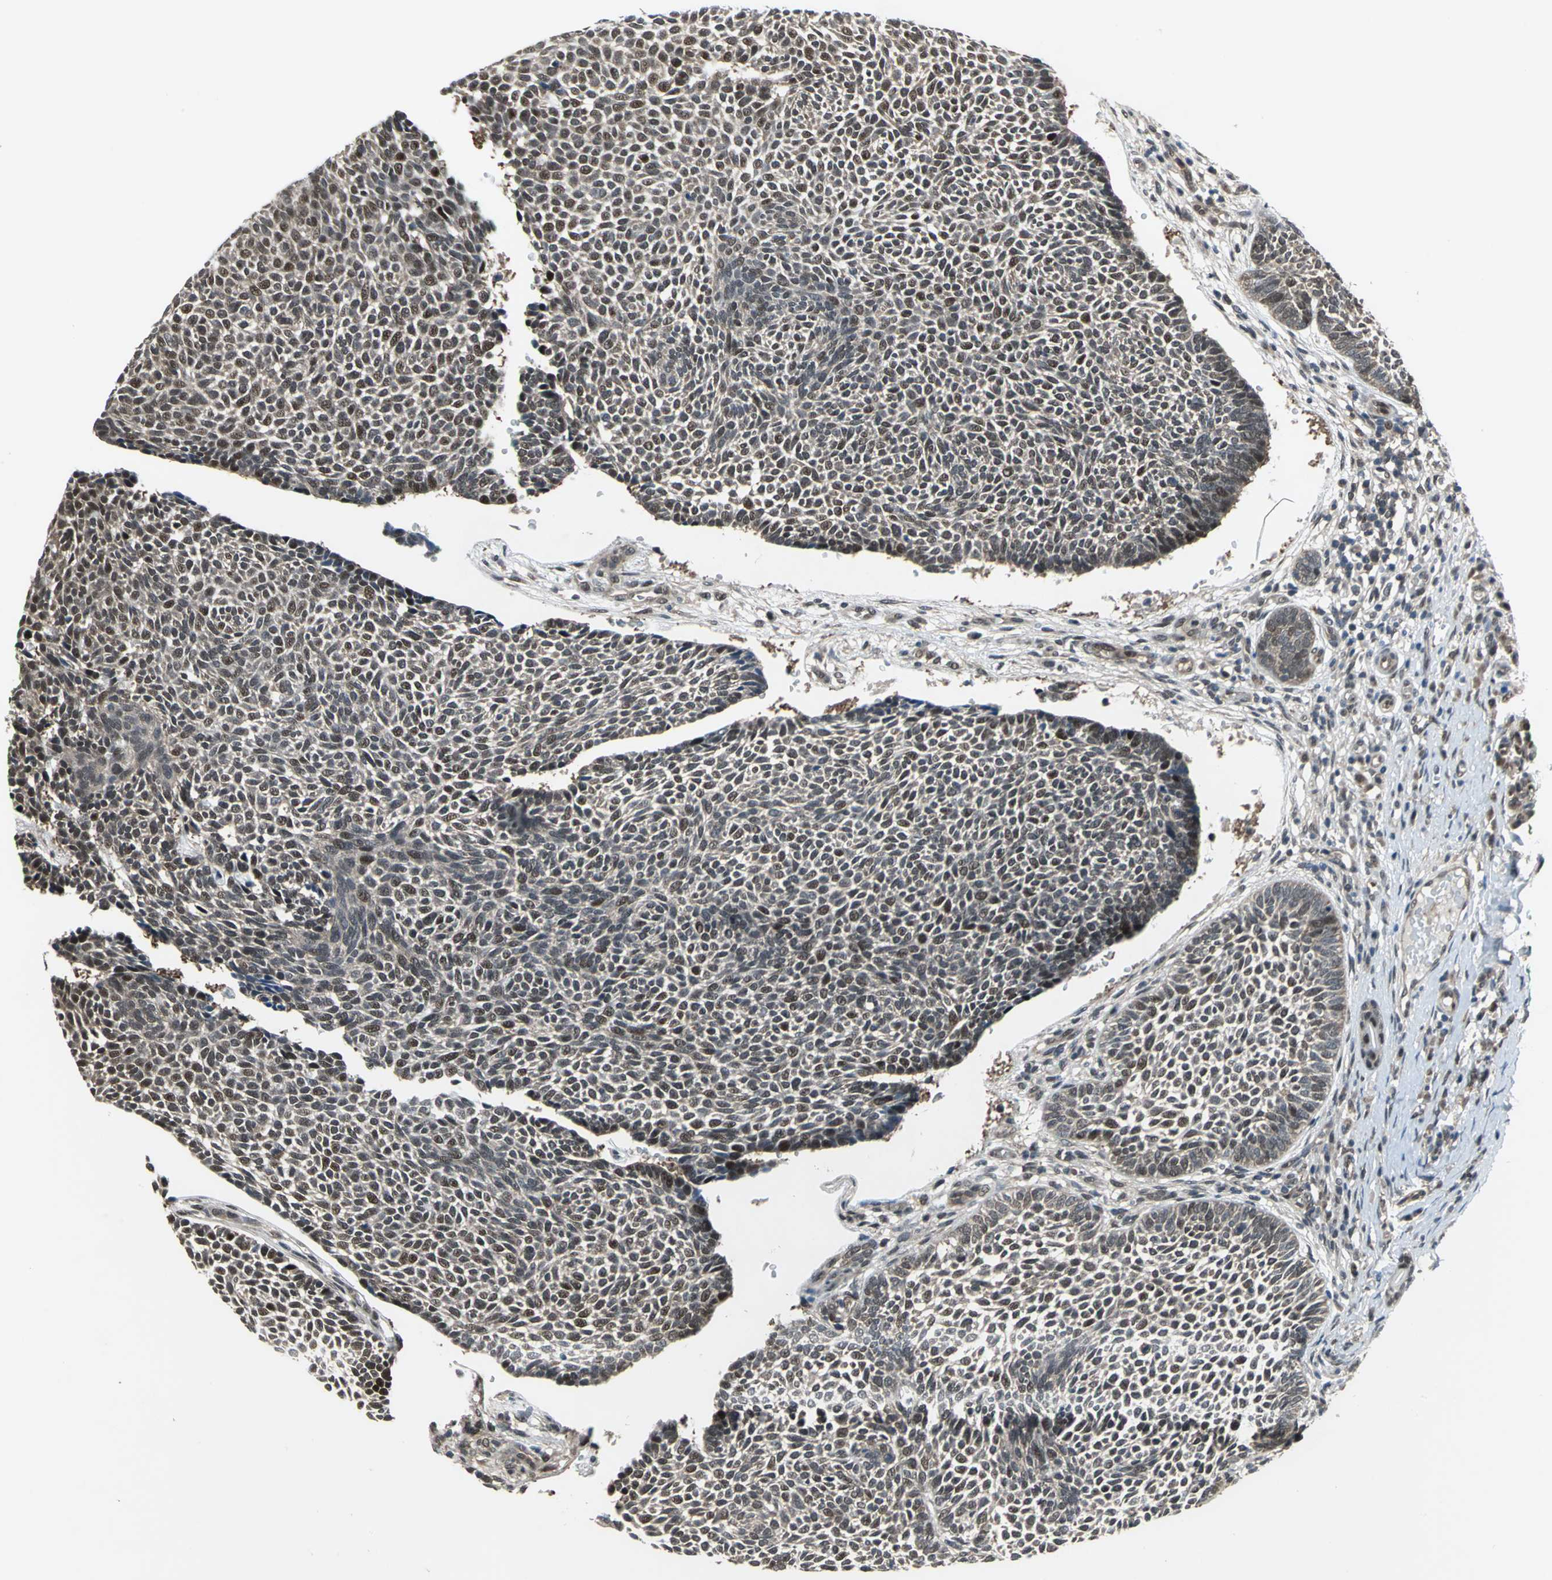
{"staining": {"intensity": "weak", "quantity": ">75%", "location": "cytoplasmic/membranous,nuclear"}, "tissue": "skin cancer", "cell_type": "Tumor cells", "image_type": "cancer", "snomed": [{"axis": "morphology", "description": "Normal tissue, NOS"}, {"axis": "morphology", "description": "Basal cell carcinoma"}, {"axis": "topography", "description": "Skin"}], "caption": "Immunohistochemistry of skin cancer (basal cell carcinoma) reveals low levels of weak cytoplasmic/membranous and nuclear positivity in about >75% of tumor cells.", "gene": "COPS5", "patient": {"sex": "male", "age": 87}}